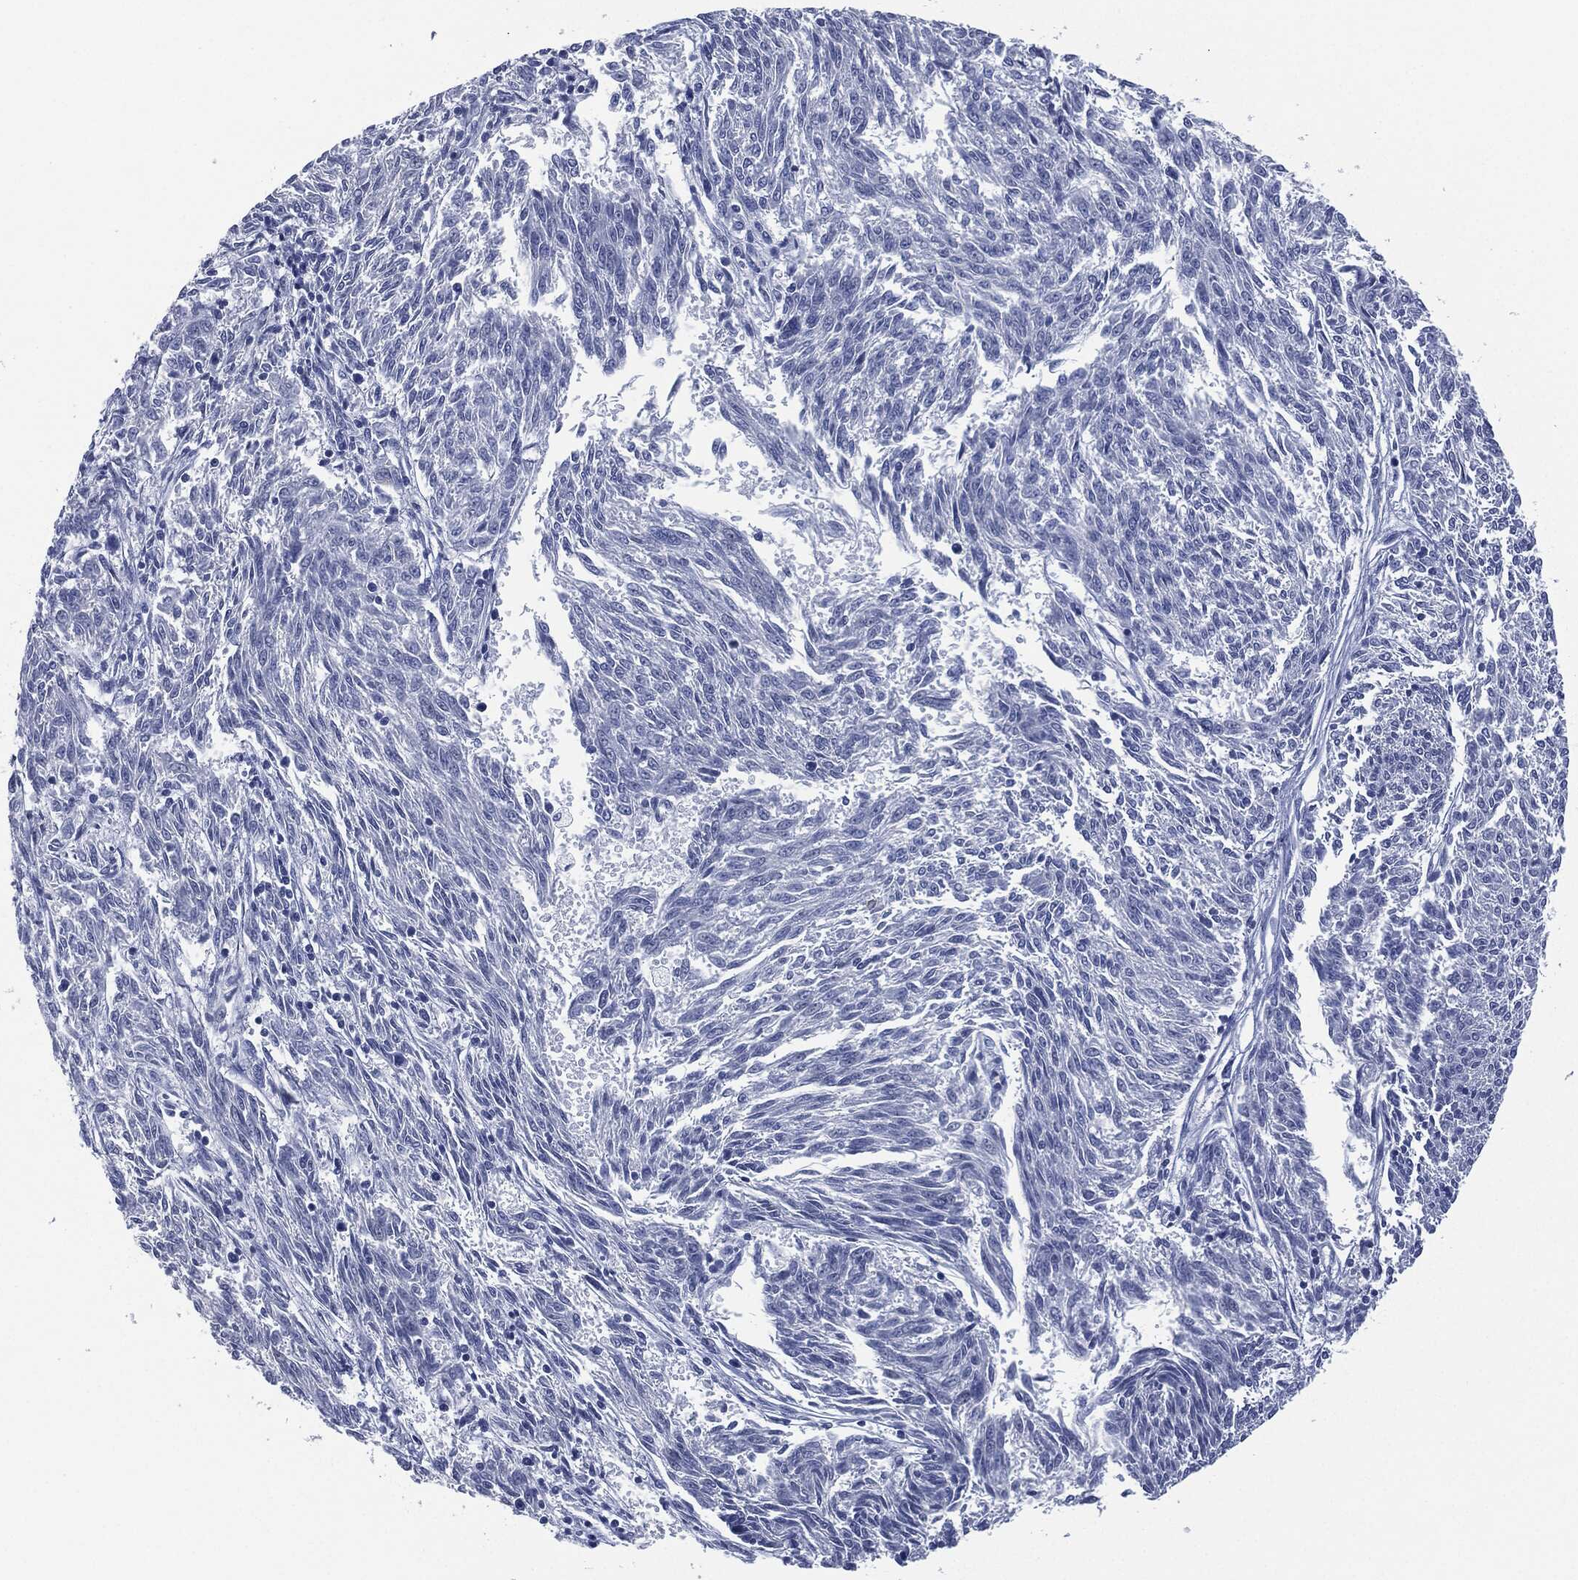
{"staining": {"intensity": "negative", "quantity": "none", "location": "none"}, "tissue": "melanoma", "cell_type": "Tumor cells", "image_type": "cancer", "snomed": [{"axis": "morphology", "description": "Malignant melanoma, NOS"}, {"axis": "topography", "description": "Skin"}], "caption": "DAB (3,3'-diaminobenzidine) immunohistochemical staining of human melanoma exhibits no significant positivity in tumor cells.", "gene": "MUC16", "patient": {"sex": "female", "age": 72}}